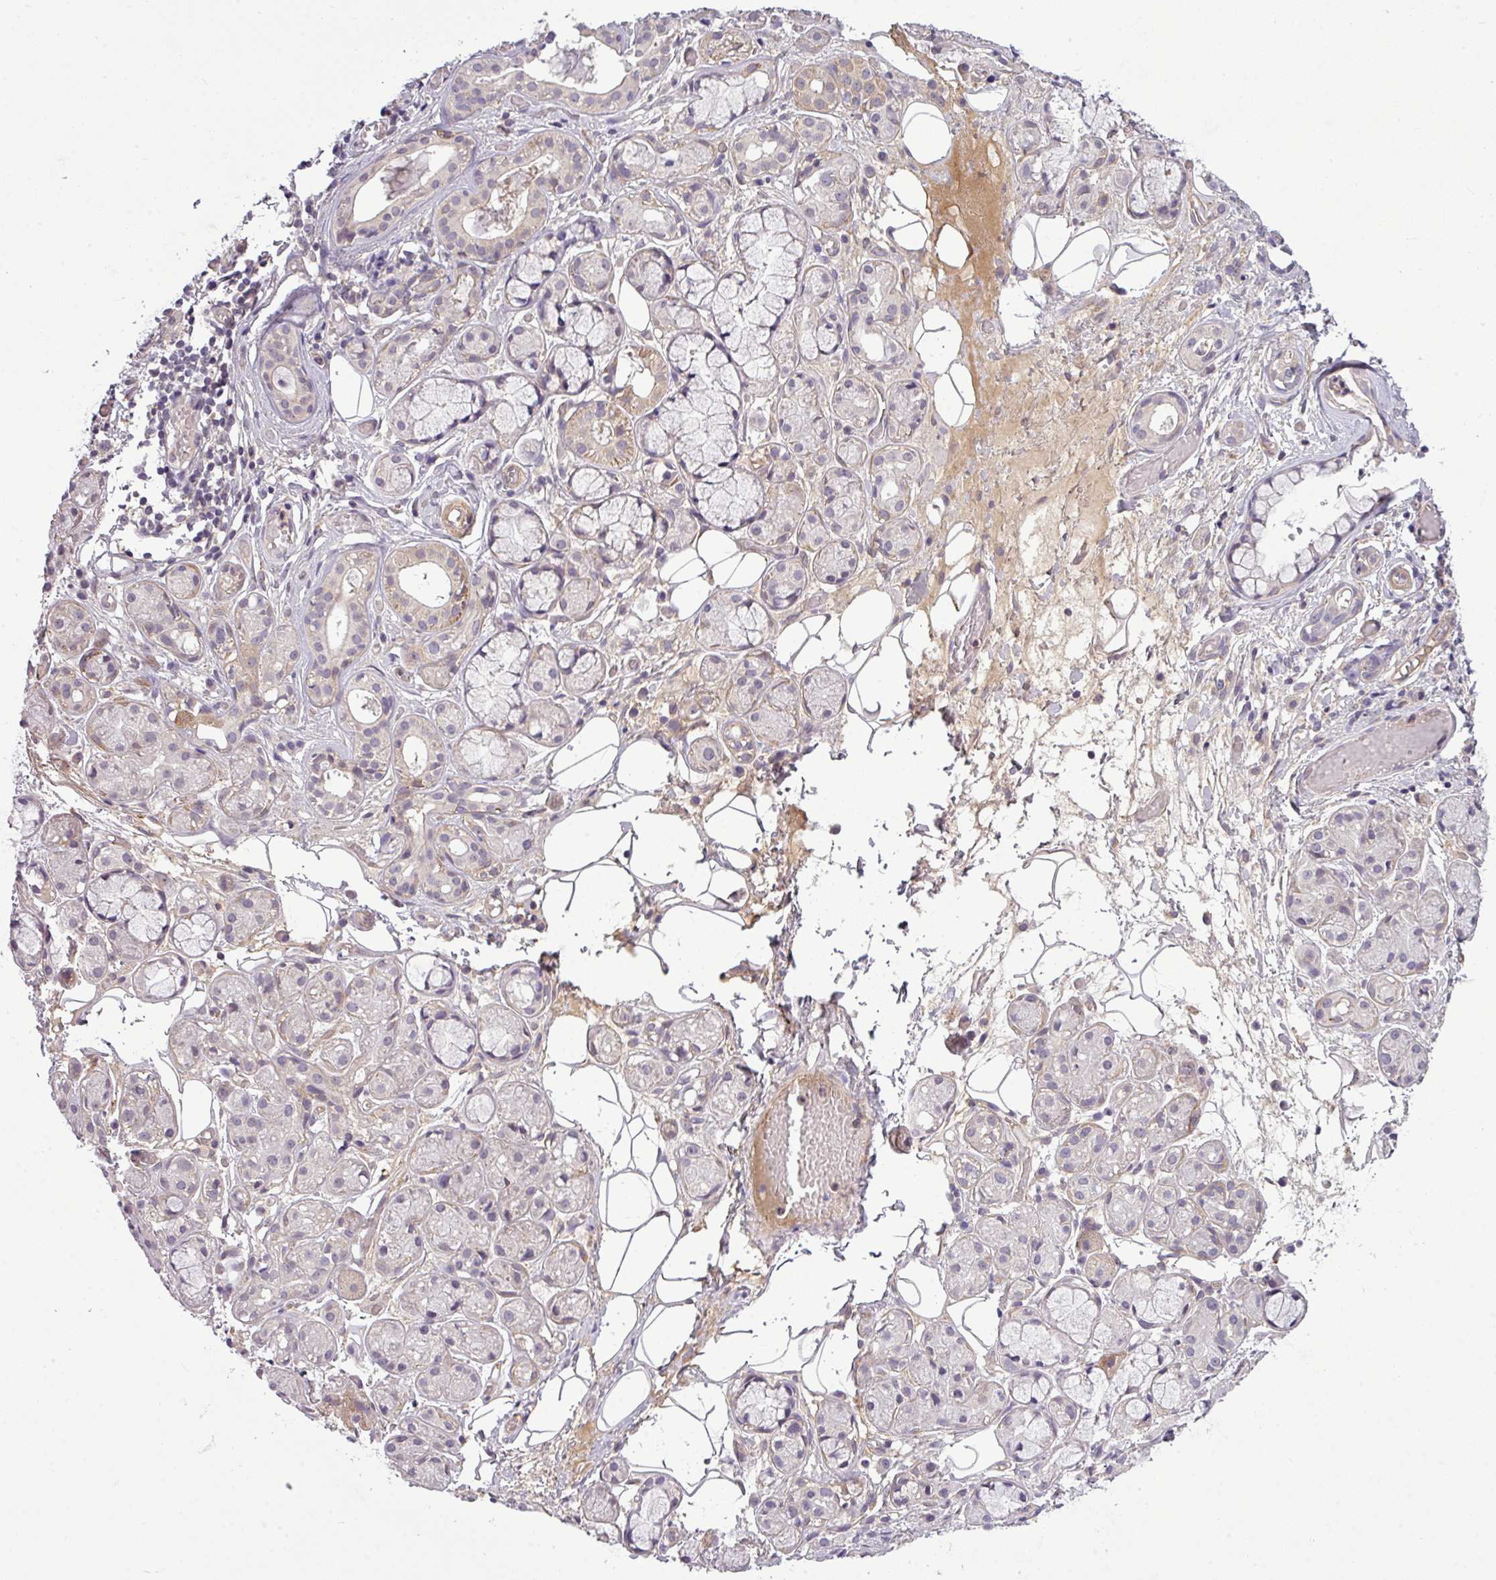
{"staining": {"intensity": "moderate", "quantity": "<25%", "location": "cytoplasmic/membranous"}, "tissue": "salivary gland", "cell_type": "Glandular cells", "image_type": "normal", "snomed": [{"axis": "morphology", "description": "Normal tissue, NOS"}, {"axis": "topography", "description": "Salivary gland"}], "caption": "Immunohistochemical staining of benign human salivary gland exhibits <25% levels of moderate cytoplasmic/membranous protein expression in approximately <25% of glandular cells.", "gene": "ZNF35", "patient": {"sex": "male", "age": 82}}